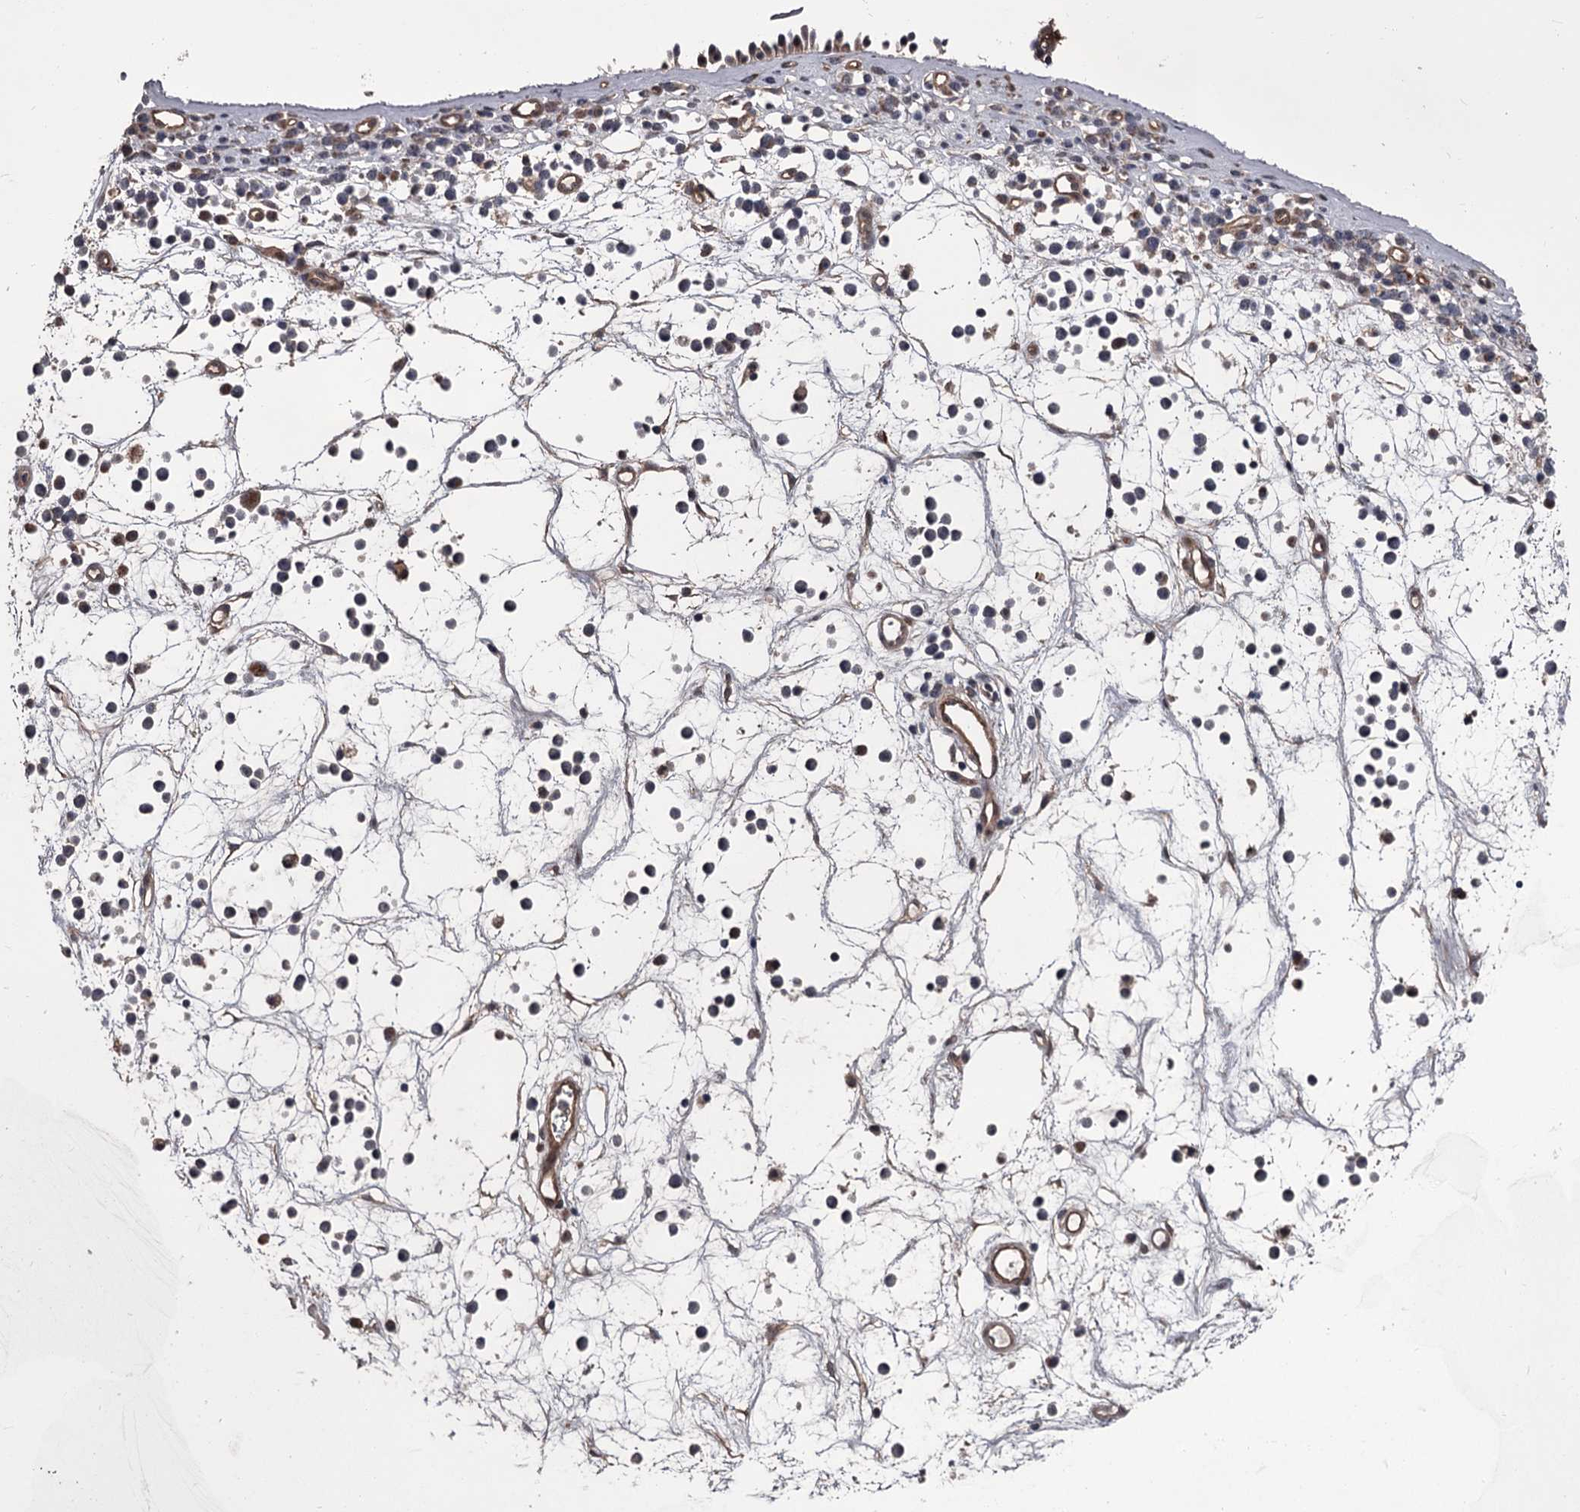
{"staining": {"intensity": "moderate", "quantity": ">75%", "location": "cytoplasmic/membranous"}, "tissue": "nasopharynx", "cell_type": "Respiratory epithelial cells", "image_type": "normal", "snomed": [{"axis": "morphology", "description": "Normal tissue, NOS"}, {"axis": "morphology", "description": "Inflammation, NOS"}, {"axis": "morphology", "description": "Malignant melanoma, Metastatic site"}, {"axis": "topography", "description": "Nasopharynx"}], "caption": "Benign nasopharynx exhibits moderate cytoplasmic/membranous expression in approximately >75% of respiratory epithelial cells, visualized by immunohistochemistry. Immunohistochemistry stains the protein in brown and the nuclei are stained blue.", "gene": "CDC42EP2", "patient": {"sex": "male", "age": 70}}